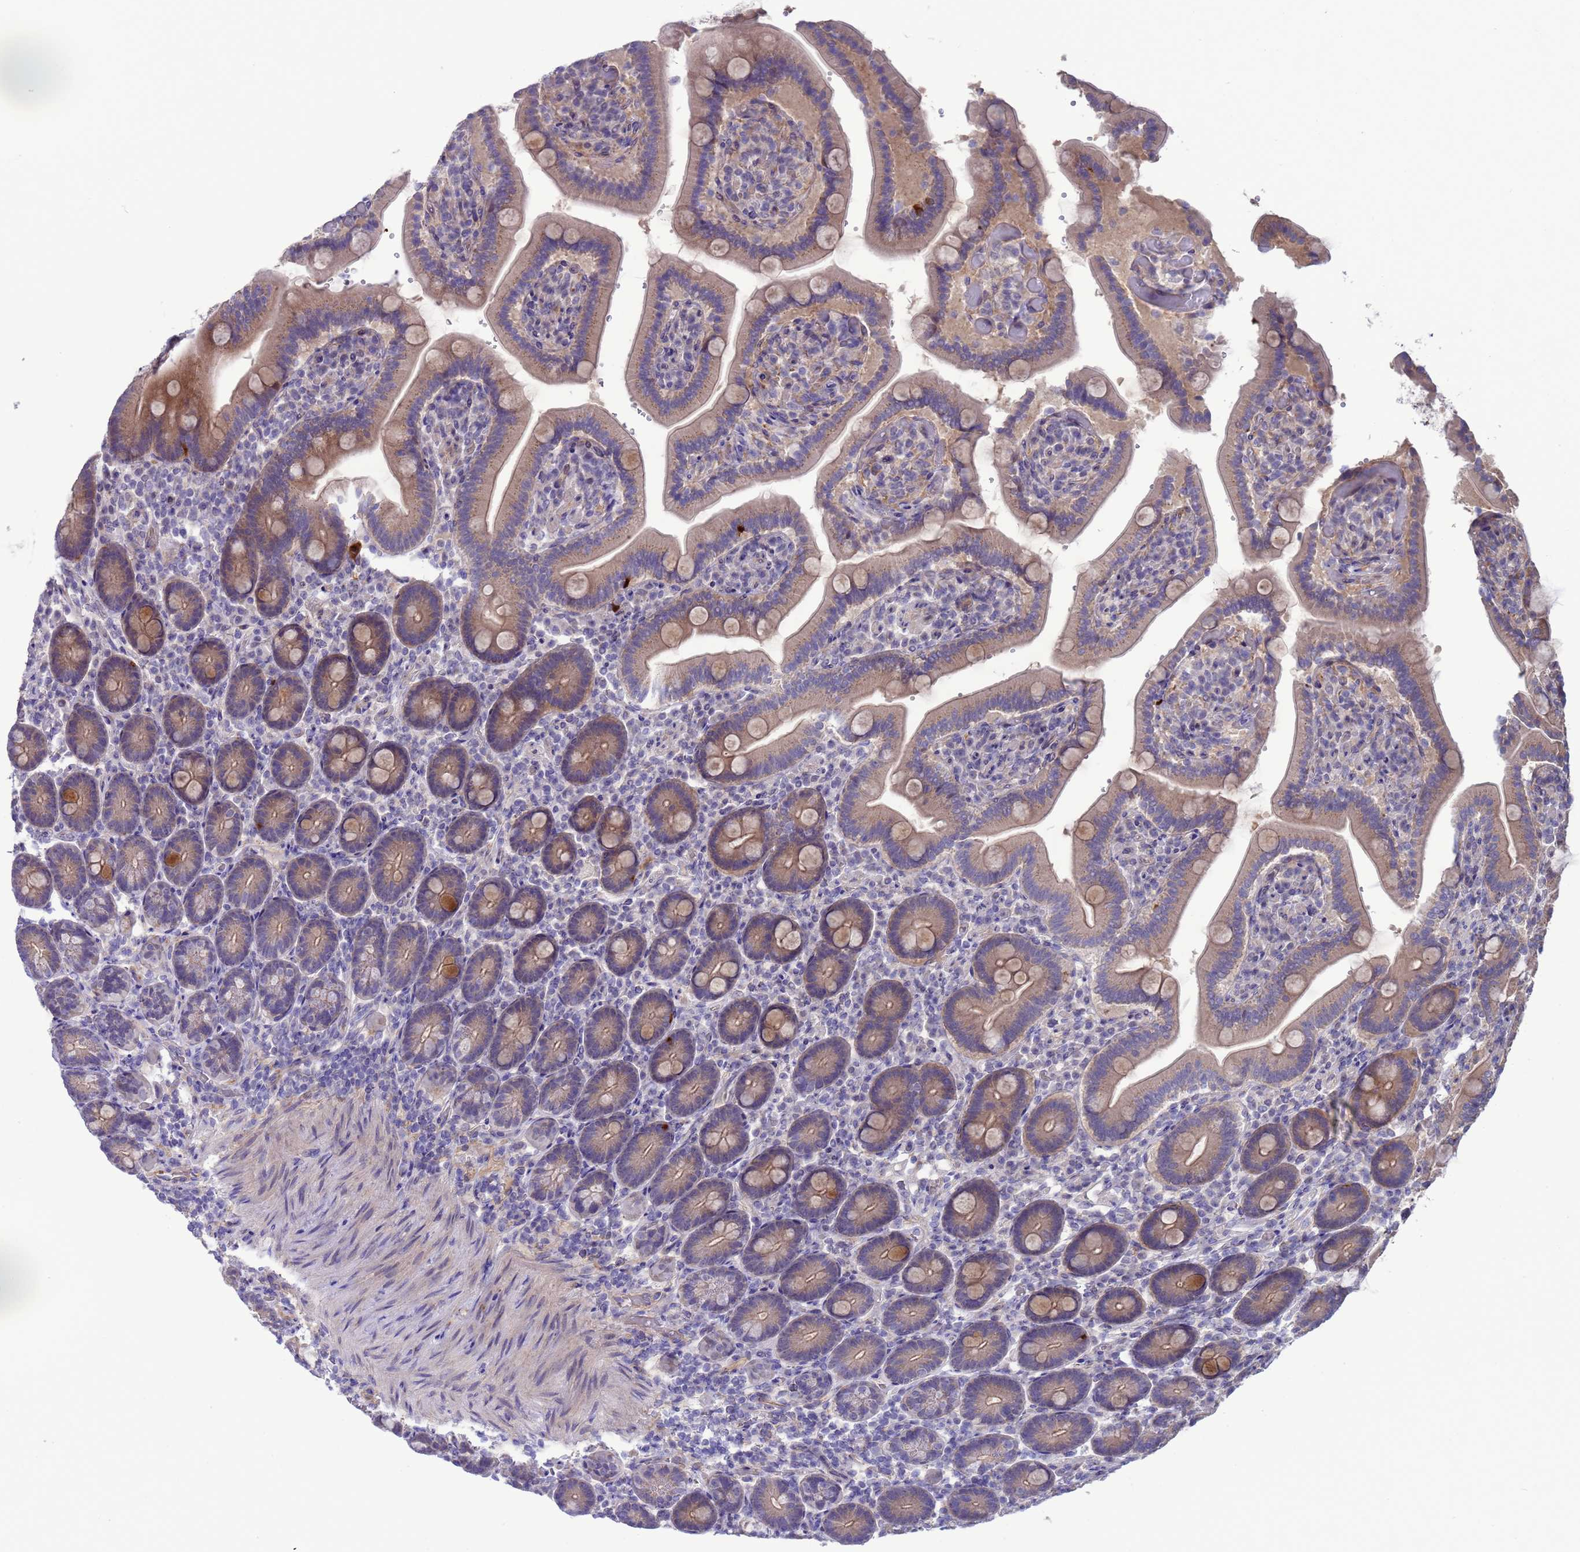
{"staining": {"intensity": "weak", "quantity": "<25%", "location": "cytoplasmic/membranous"}, "tissue": "duodenum", "cell_type": "Glandular cells", "image_type": "normal", "snomed": [{"axis": "morphology", "description": "Normal tissue, NOS"}, {"axis": "topography", "description": "Duodenum"}], "caption": "Glandular cells are negative for brown protein staining in benign duodenum. (Brightfield microscopy of DAB immunohistochemistry (IHC) at high magnification).", "gene": "GJA10", "patient": {"sex": "female", "age": 62}}